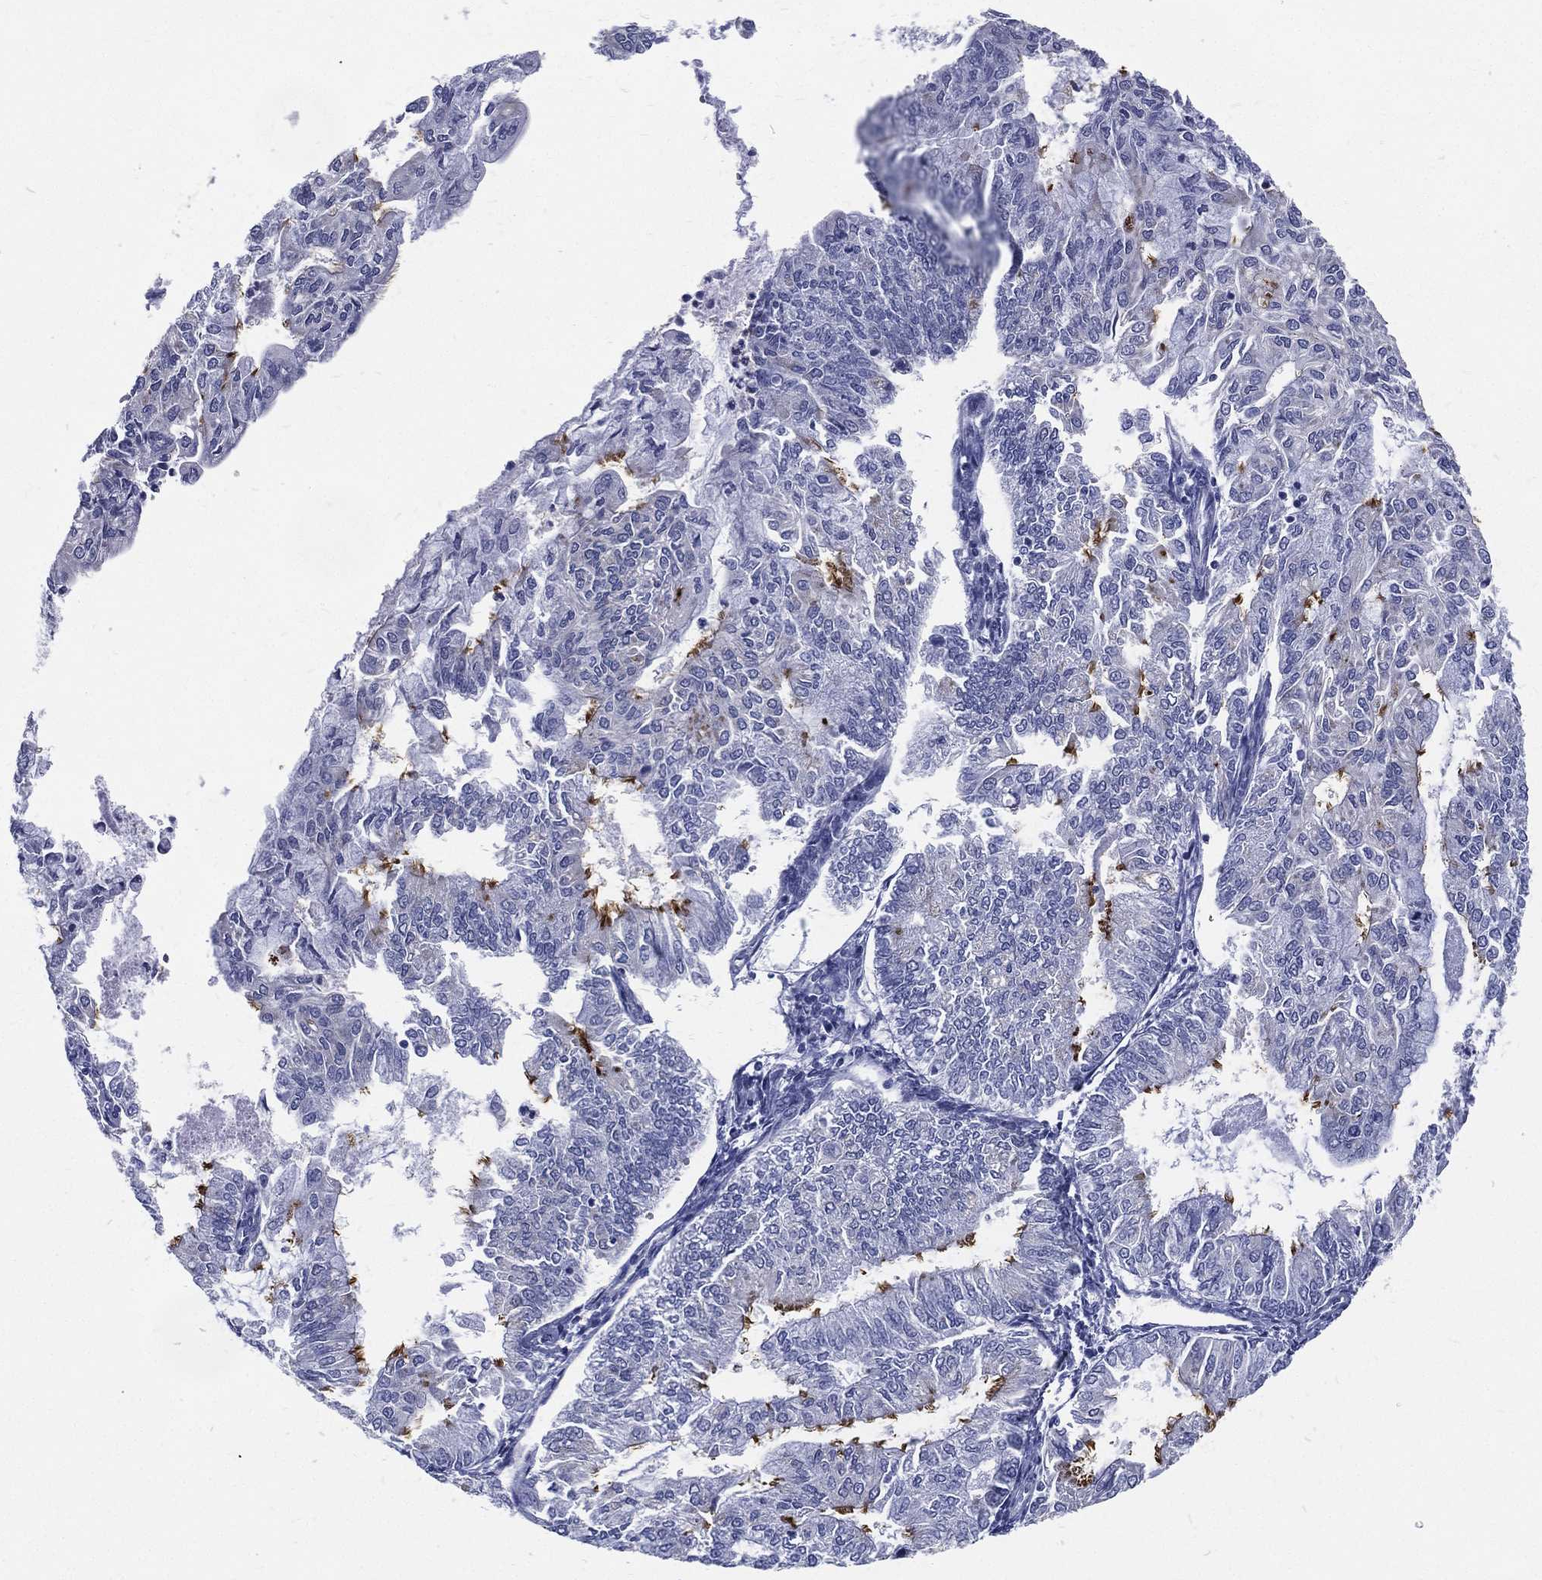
{"staining": {"intensity": "strong", "quantity": "<25%", "location": "cytoplasmic/membranous"}, "tissue": "endometrial cancer", "cell_type": "Tumor cells", "image_type": "cancer", "snomed": [{"axis": "morphology", "description": "Adenocarcinoma, NOS"}, {"axis": "topography", "description": "Endometrium"}], "caption": "High-magnification brightfield microscopy of adenocarcinoma (endometrial) stained with DAB (brown) and counterstained with hematoxylin (blue). tumor cells exhibit strong cytoplasmic/membranous positivity is seen in about<25% of cells.", "gene": "RSPH4A", "patient": {"sex": "female", "age": 59}}